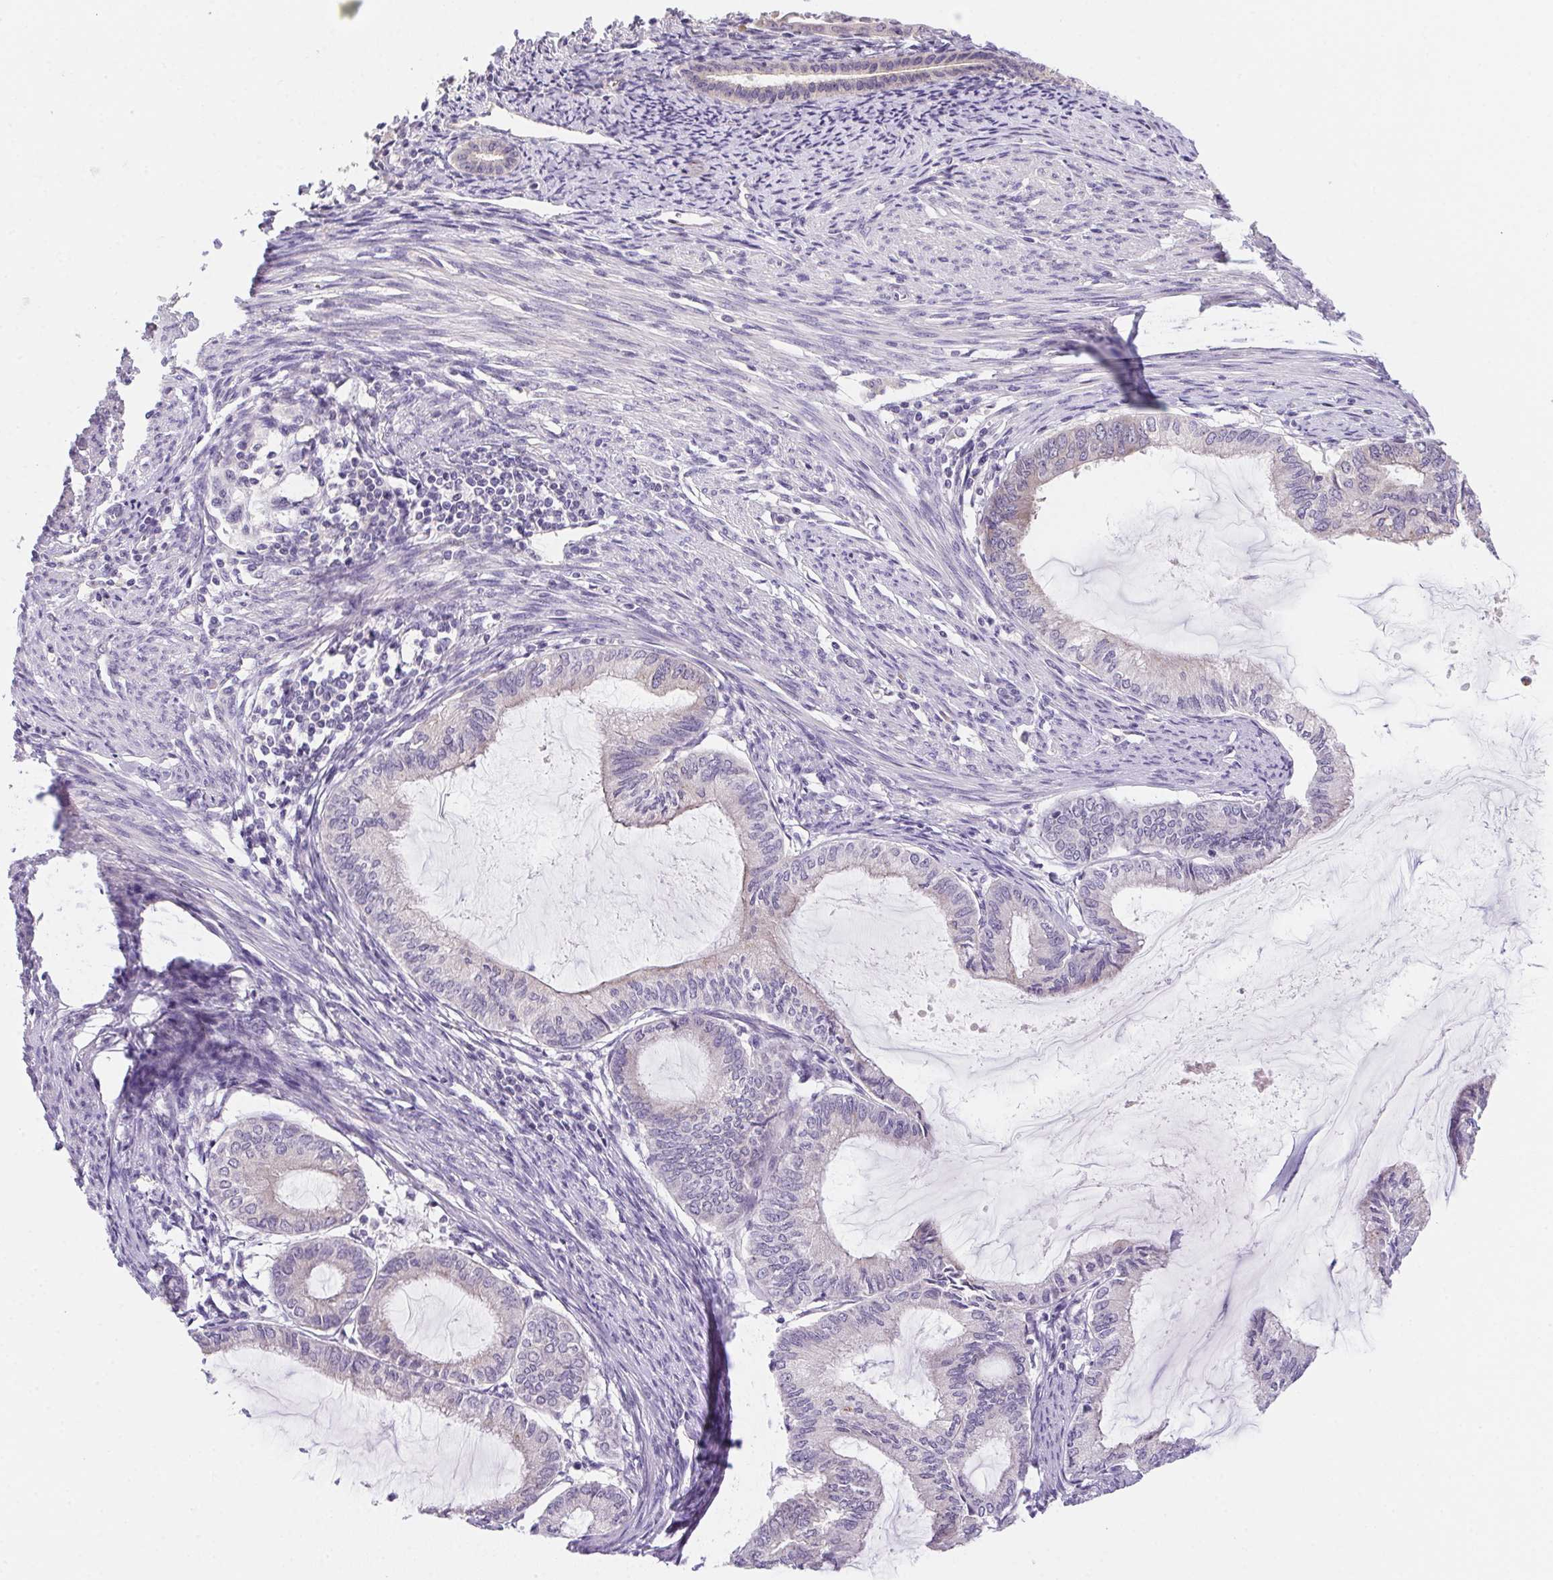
{"staining": {"intensity": "negative", "quantity": "none", "location": "none"}, "tissue": "endometrial cancer", "cell_type": "Tumor cells", "image_type": "cancer", "snomed": [{"axis": "morphology", "description": "Adenocarcinoma, NOS"}, {"axis": "topography", "description": "Endometrium"}], "caption": "Tumor cells are negative for brown protein staining in adenocarcinoma (endometrial).", "gene": "PRKAA1", "patient": {"sex": "female", "age": 86}}